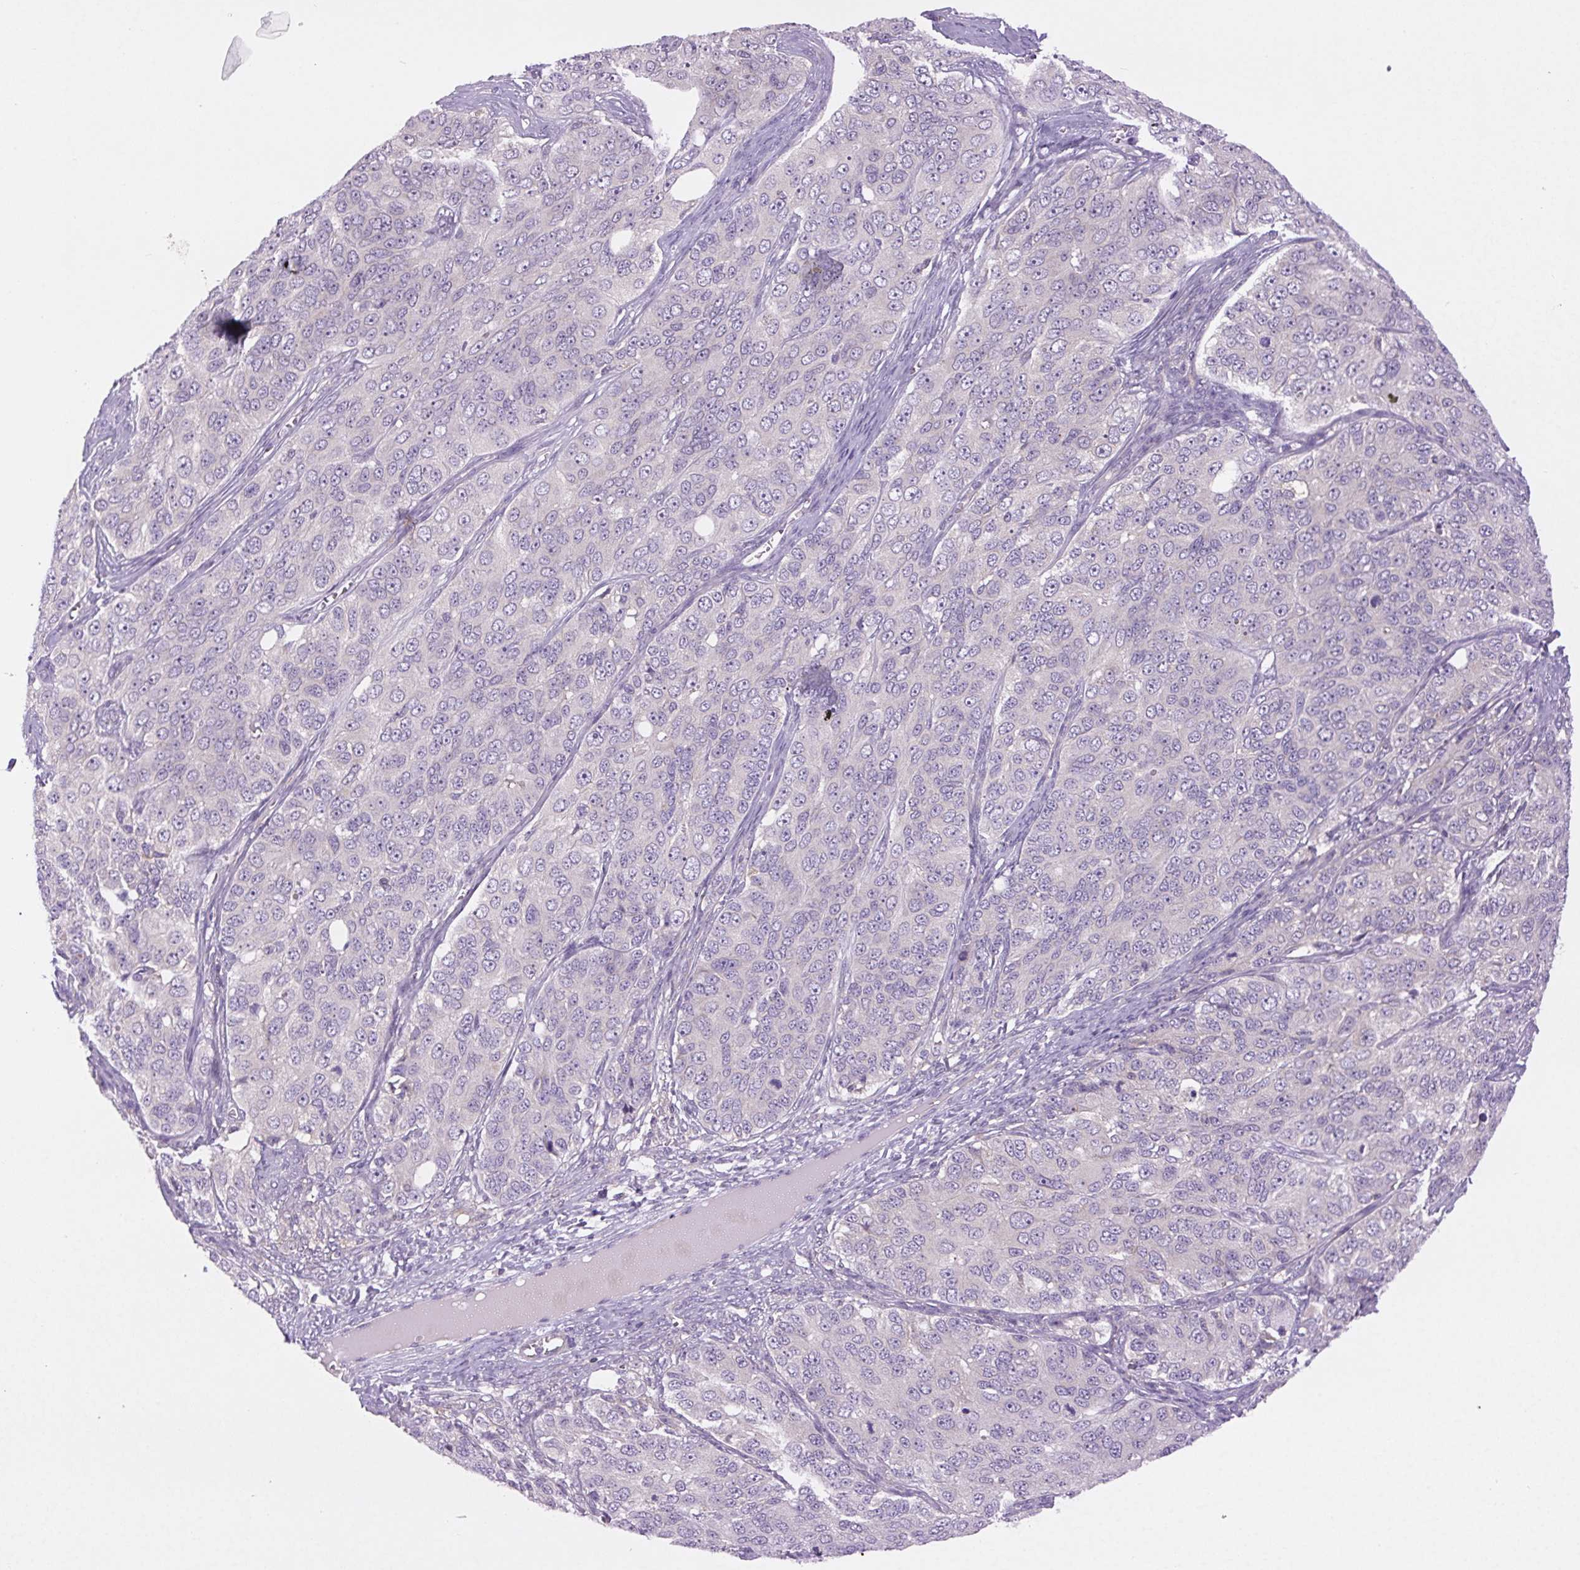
{"staining": {"intensity": "negative", "quantity": "none", "location": "none"}, "tissue": "ovarian cancer", "cell_type": "Tumor cells", "image_type": "cancer", "snomed": [{"axis": "morphology", "description": "Carcinoma, endometroid"}, {"axis": "topography", "description": "Ovary"}], "caption": "Human ovarian endometroid carcinoma stained for a protein using IHC displays no staining in tumor cells.", "gene": "MINK1", "patient": {"sex": "female", "age": 51}}